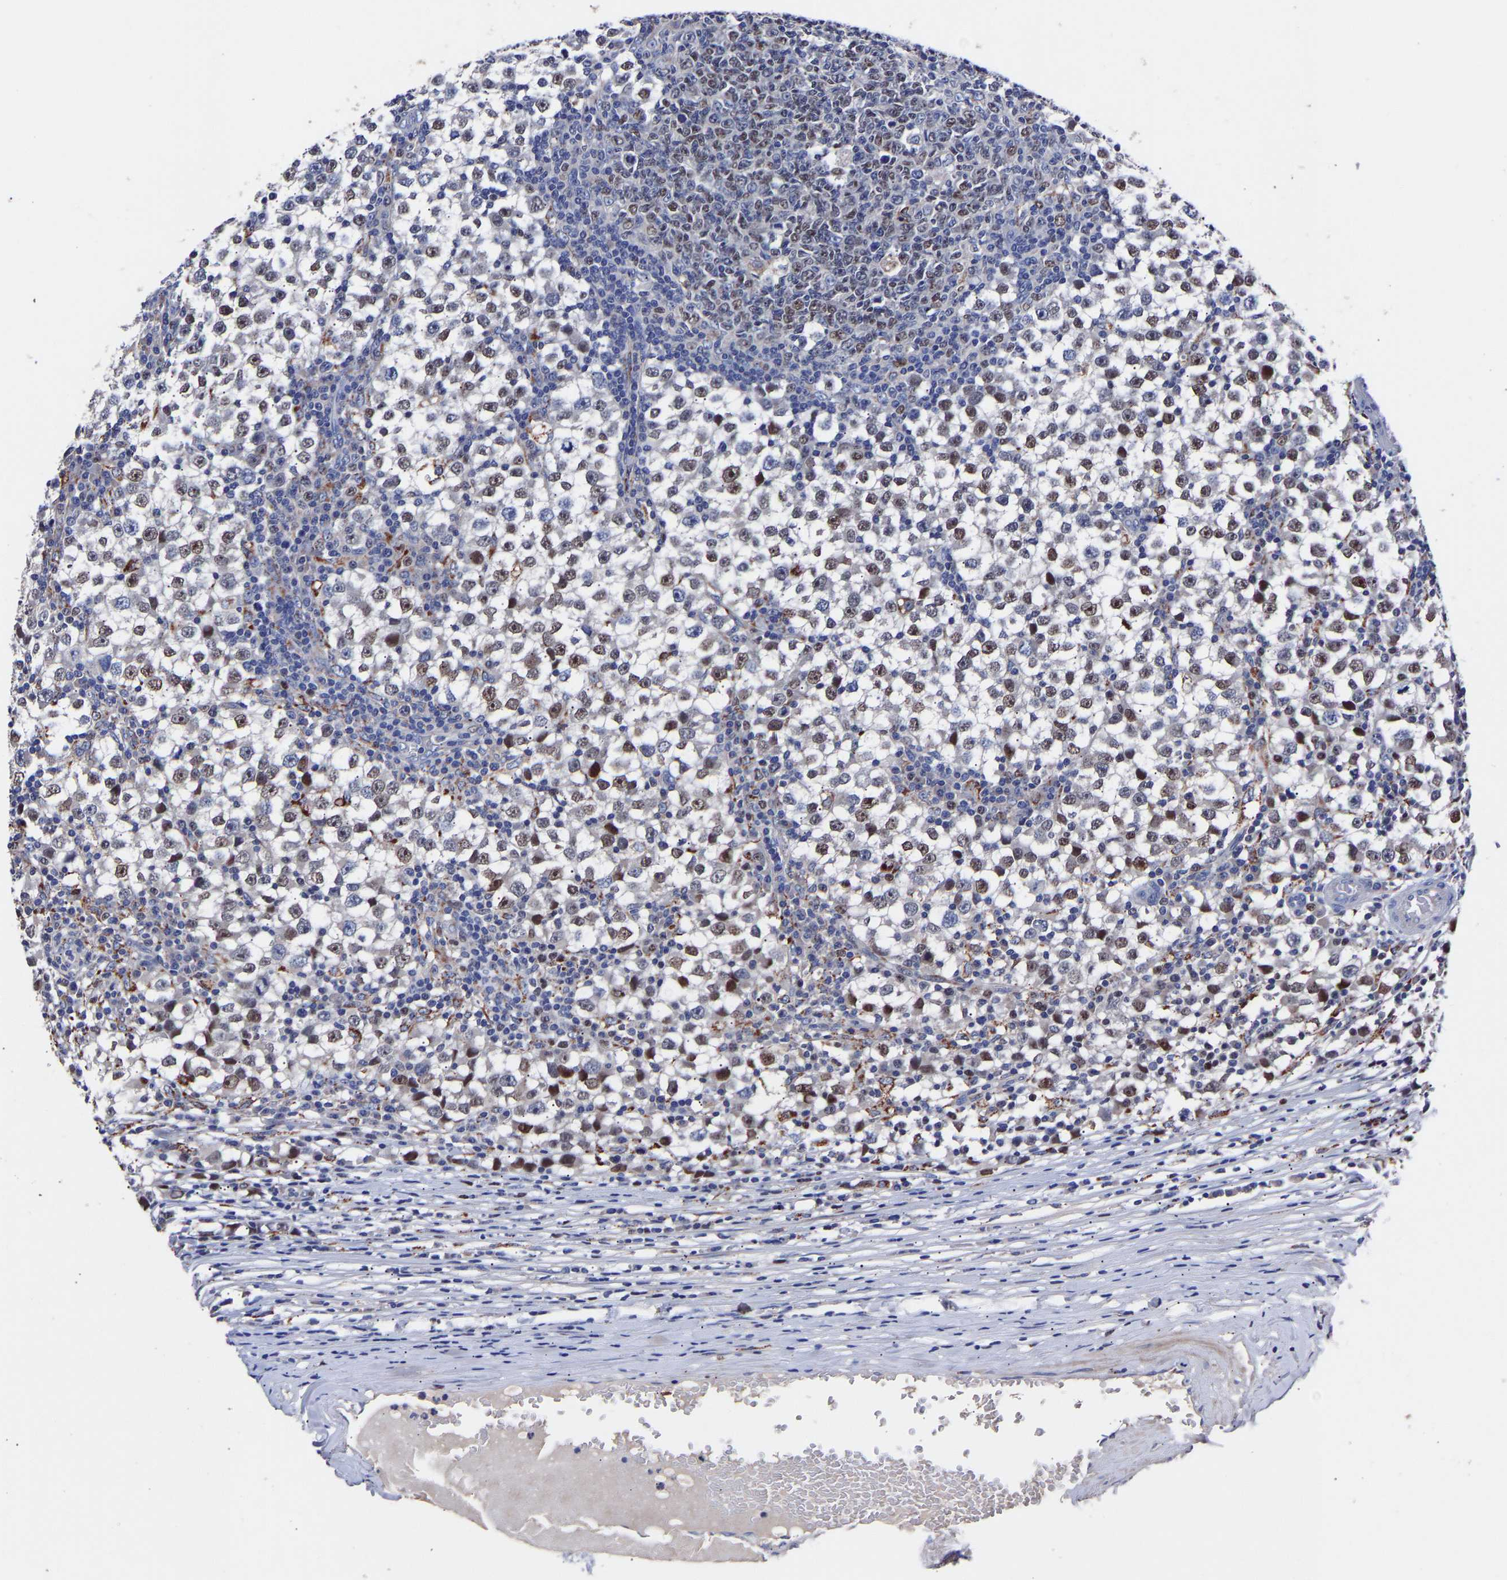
{"staining": {"intensity": "moderate", "quantity": "<25%", "location": "nuclear"}, "tissue": "testis cancer", "cell_type": "Tumor cells", "image_type": "cancer", "snomed": [{"axis": "morphology", "description": "Seminoma, NOS"}, {"axis": "topography", "description": "Testis"}], "caption": "Immunohistochemical staining of human testis cancer displays moderate nuclear protein staining in approximately <25% of tumor cells. (DAB IHC, brown staining for protein, blue staining for nuclei).", "gene": "SEM1", "patient": {"sex": "male", "age": 65}}